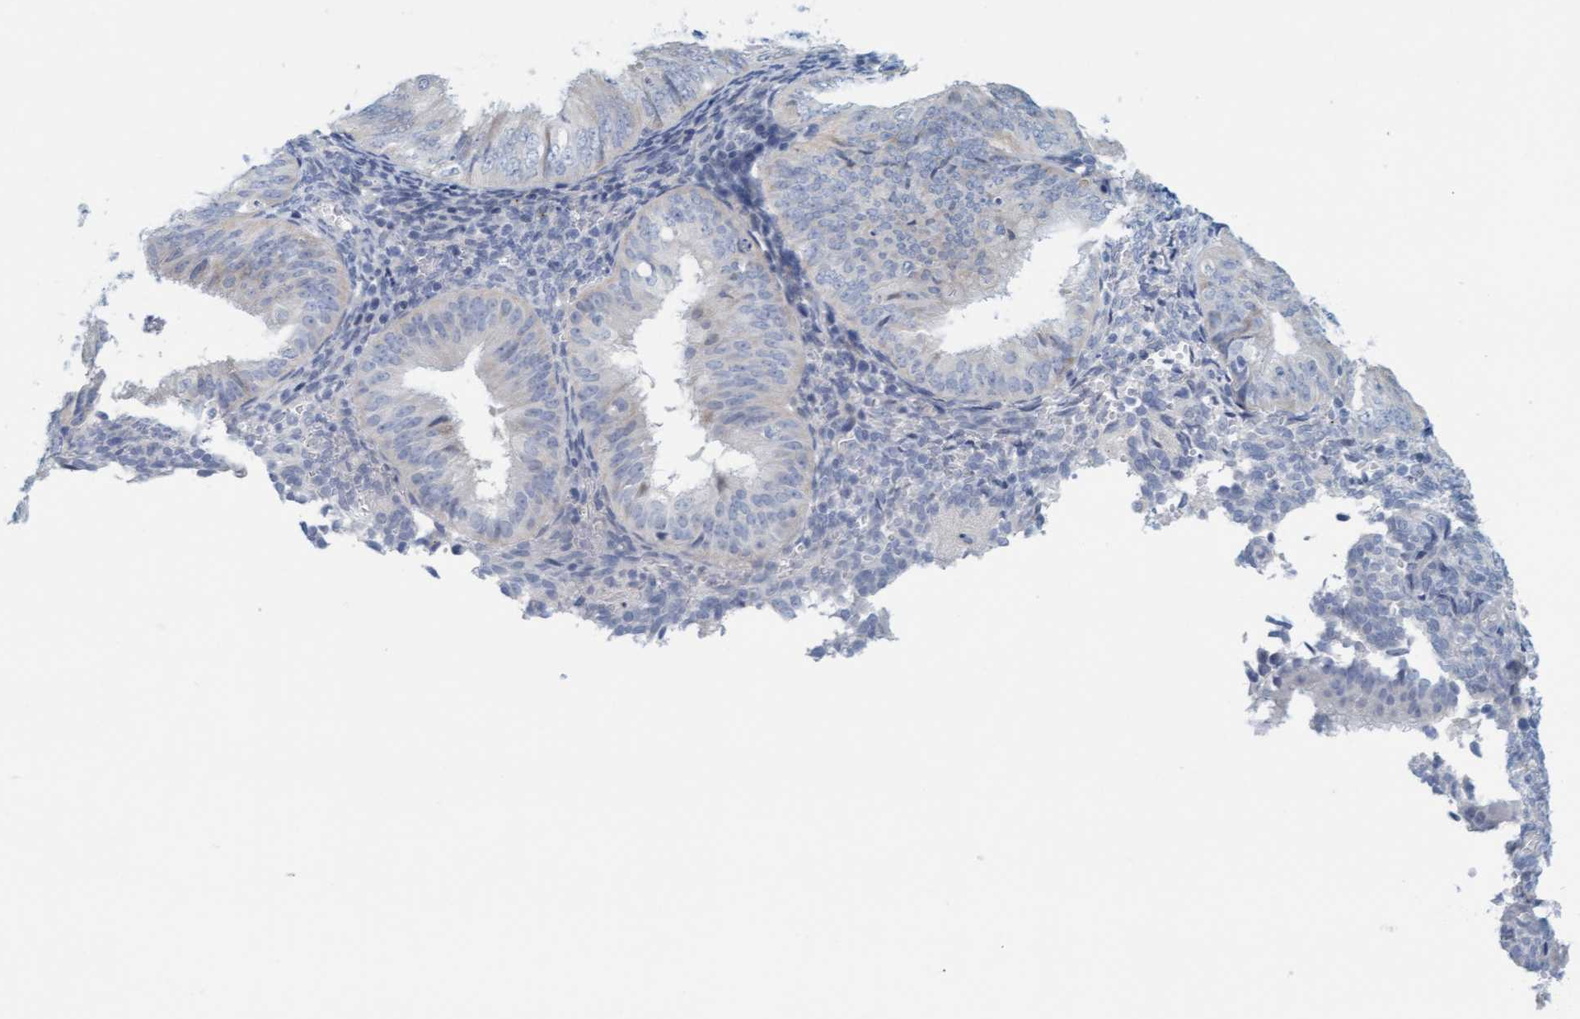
{"staining": {"intensity": "negative", "quantity": "none", "location": "none"}, "tissue": "endometrial cancer", "cell_type": "Tumor cells", "image_type": "cancer", "snomed": [{"axis": "morphology", "description": "Normal tissue, NOS"}, {"axis": "morphology", "description": "Adenocarcinoma, NOS"}, {"axis": "topography", "description": "Endometrium"}], "caption": "A photomicrograph of endometrial cancer stained for a protein reveals no brown staining in tumor cells.", "gene": "CPA3", "patient": {"sex": "female", "age": 53}}